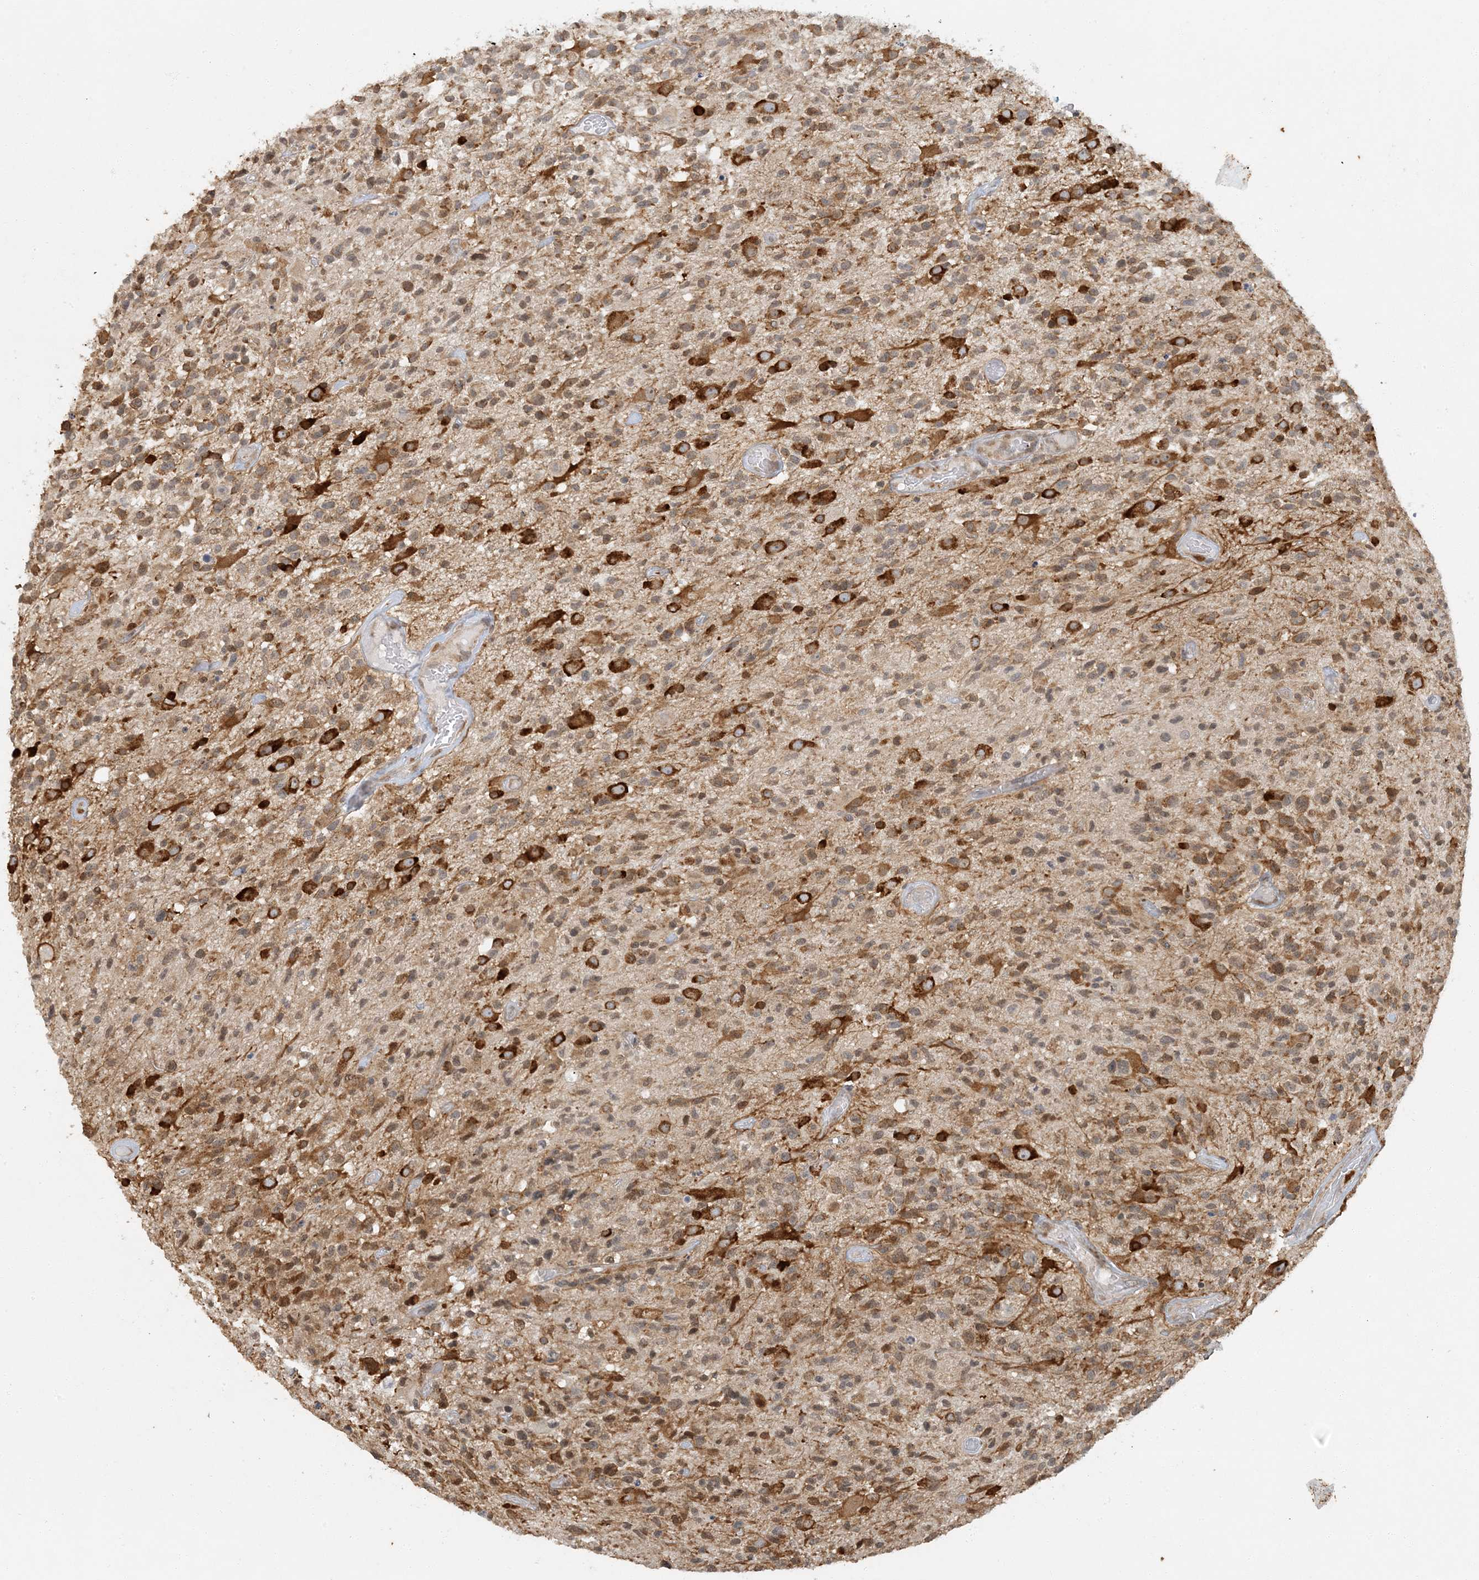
{"staining": {"intensity": "moderate", "quantity": ">75%", "location": "cytoplasmic/membranous"}, "tissue": "glioma", "cell_type": "Tumor cells", "image_type": "cancer", "snomed": [{"axis": "morphology", "description": "Glioma, malignant, High grade"}, {"axis": "morphology", "description": "Glioblastoma, NOS"}, {"axis": "topography", "description": "Brain"}], "caption": "DAB (3,3'-diaminobenzidine) immunohistochemical staining of glioblastoma reveals moderate cytoplasmic/membranous protein expression in approximately >75% of tumor cells.", "gene": "AK9", "patient": {"sex": "male", "age": 60}}